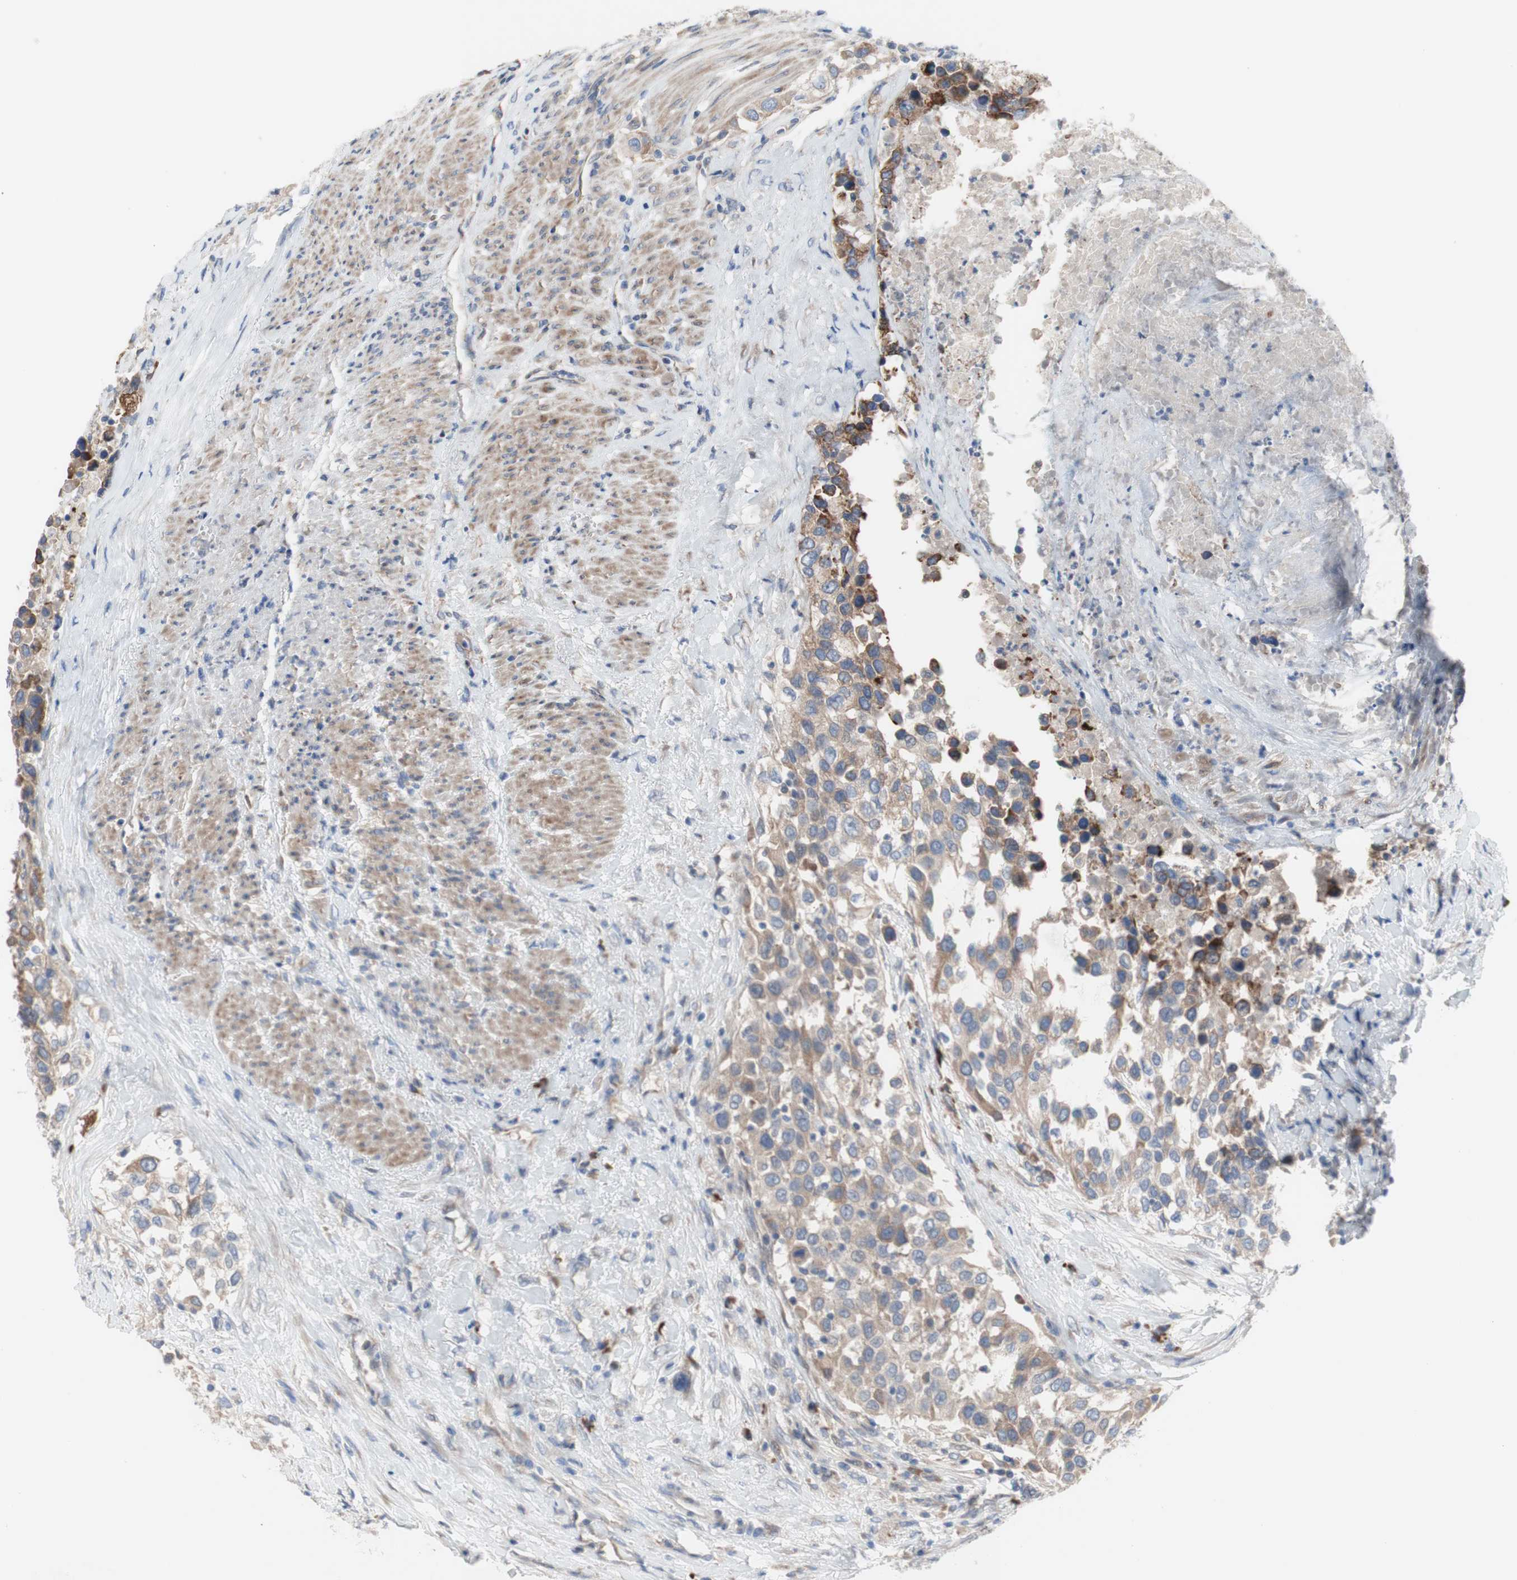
{"staining": {"intensity": "moderate", "quantity": ">75%", "location": "cytoplasmic/membranous"}, "tissue": "urothelial cancer", "cell_type": "Tumor cells", "image_type": "cancer", "snomed": [{"axis": "morphology", "description": "Urothelial carcinoma, High grade"}, {"axis": "topography", "description": "Urinary bladder"}], "caption": "Tumor cells exhibit medium levels of moderate cytoplasmic/membranous positivity in about >75% of cells in urothelial carcinoma (high-grade). (DAB IHC with brightfield microscopy, high magnification).", "gene": "TTC14", "patient": {"sex": "female", "age": 80}}